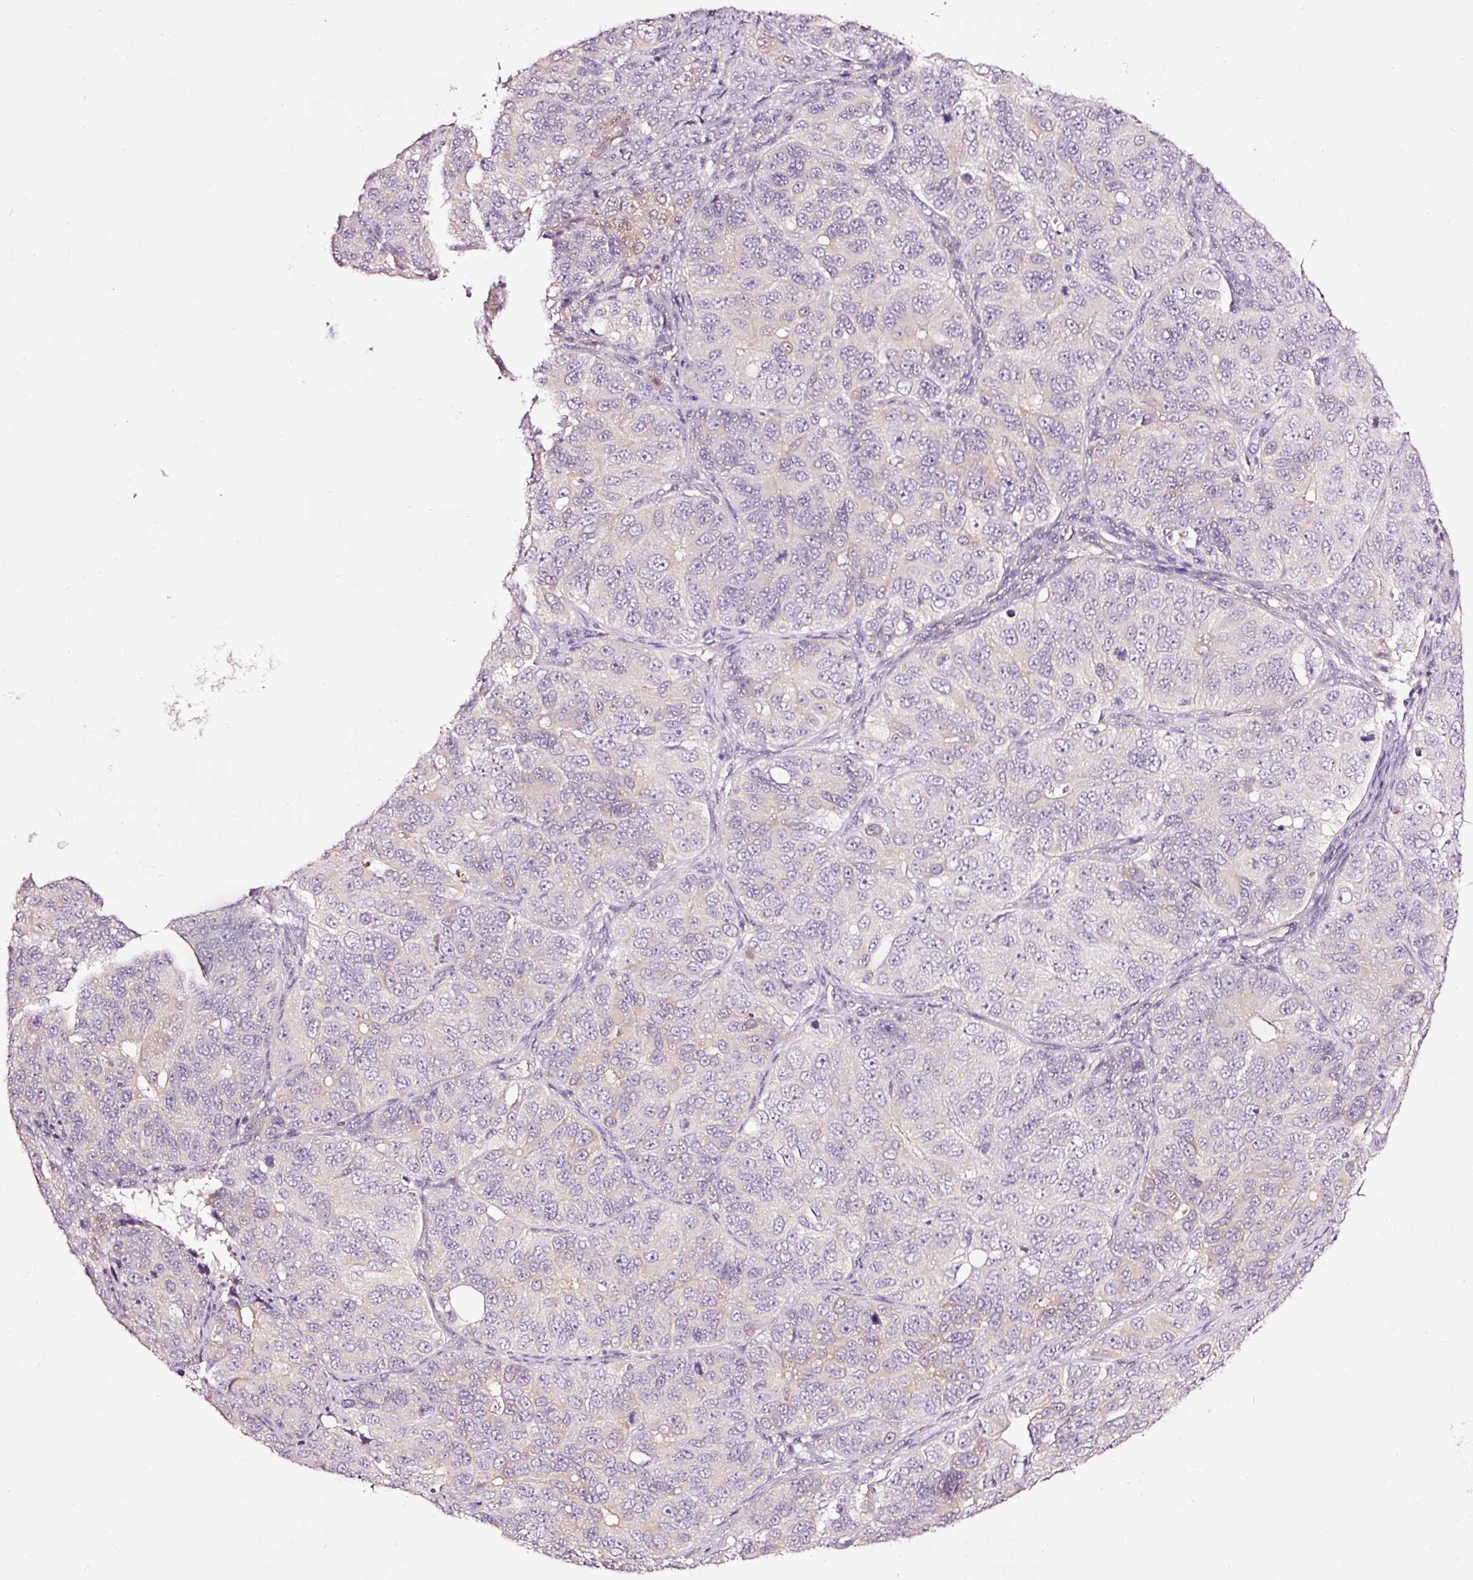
{"staining": {"intensity": "negative", "quantity": "none", "location": "none"}, "tissue": "ovarian cancer", "cell_type": "Tumor cells", "image_type": "cancer", "snomed": [{"axis": "morphology", "description": "Carcinoma, endometroid"}, {"axis": "topography", "description": "Ovary"}], "caption": "Protein analysis of ovarian endometroid carcinoma exhibits no significant expression in tumor cells.", "gene": "UTP14A", "patient": {"sex": "female", "age": 51}}